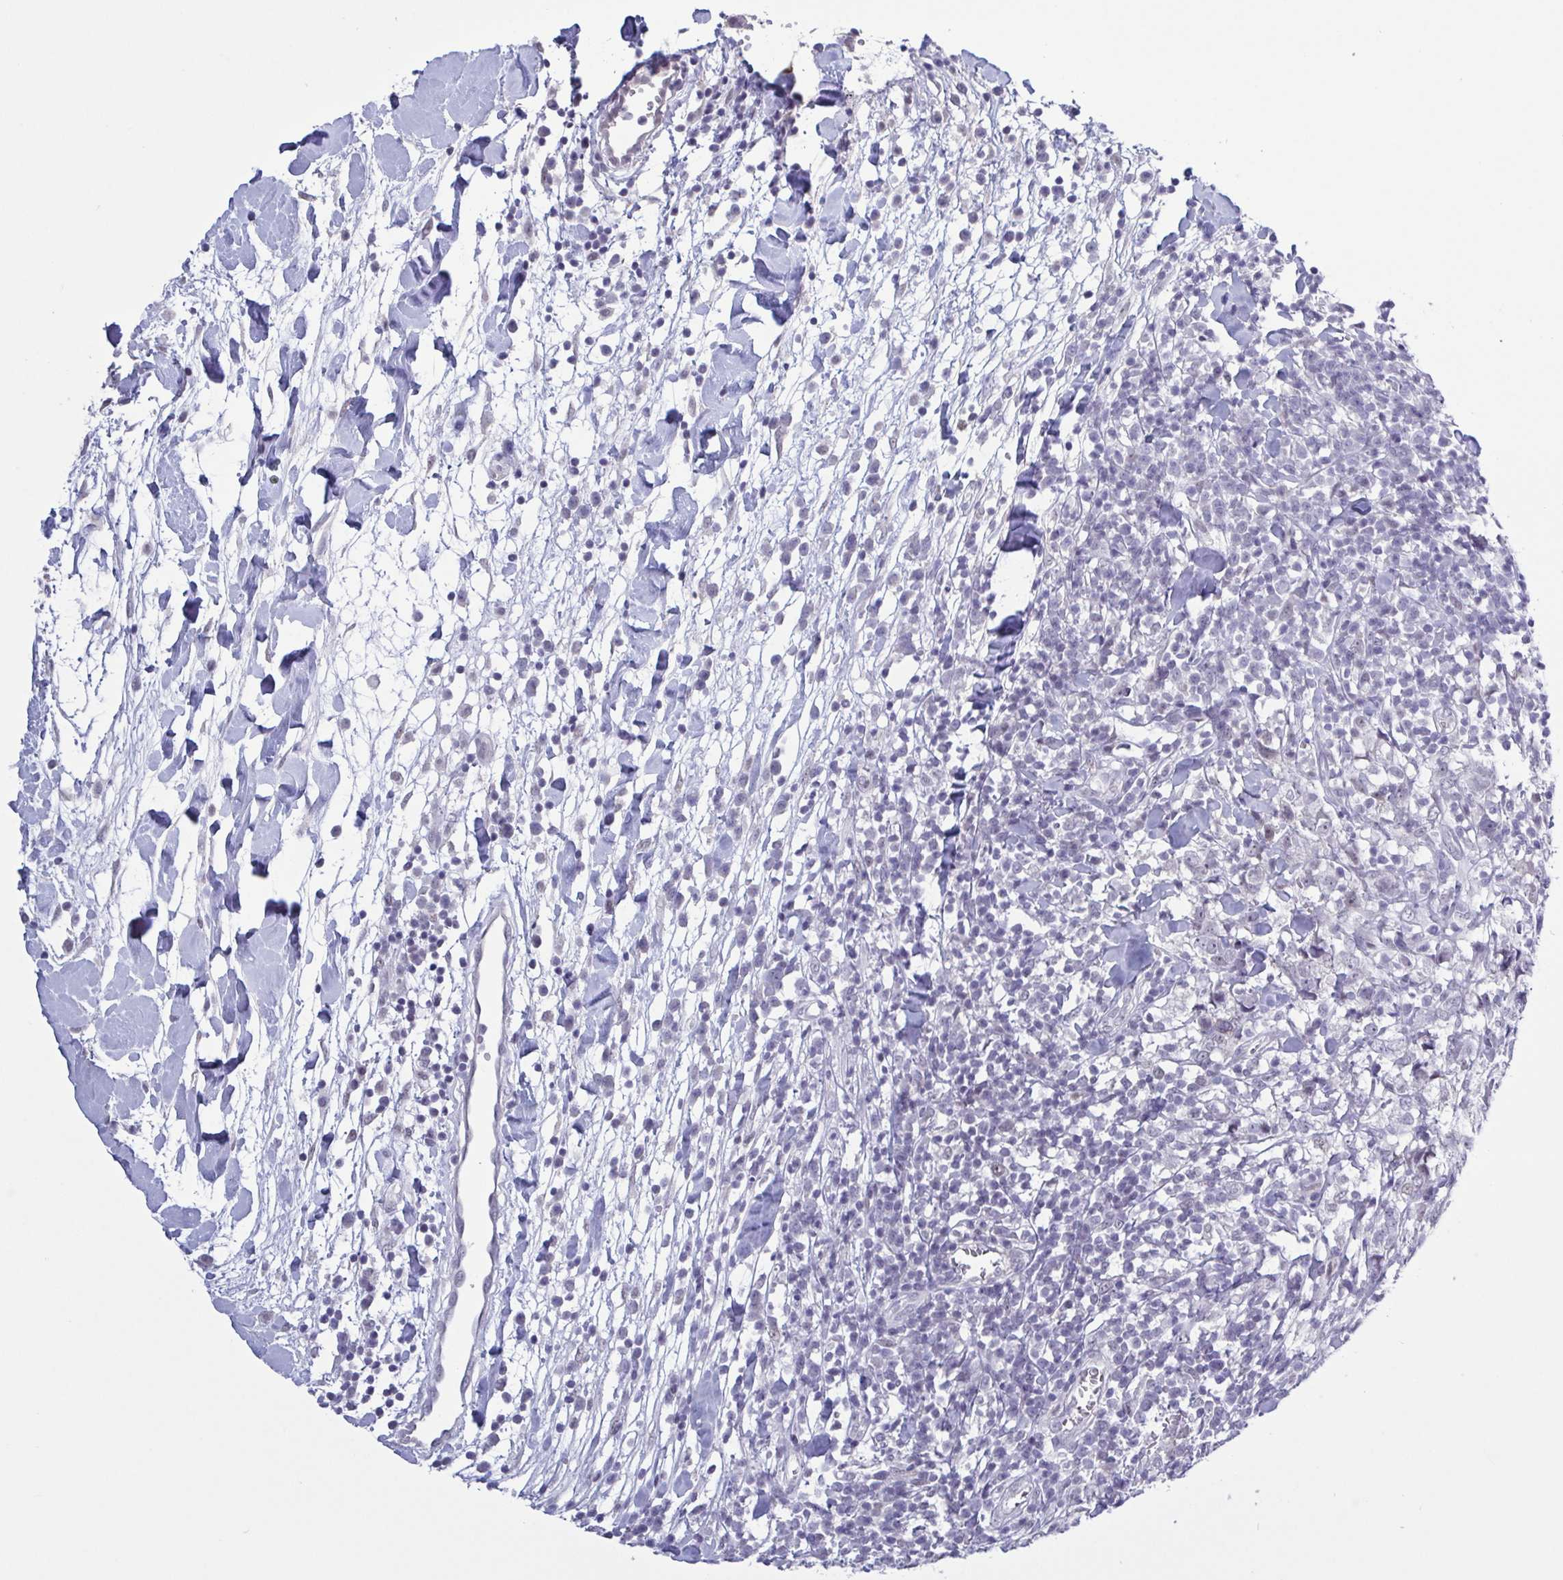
{"staining": {"intensity": "negative", "quantity": "none", "location": "none"}, "tissue": "breast cancer", "cell_type": "Tumor cells", "image_type": "cancer", "snomed": [{"axis": "morphology", "description": "Duct carcinoma"}, {"axis": "topography", "description": "Breast"}], "caption": "The photomicrograph demonstrates no staining of tumor cells in breast cancer (infiltrating ductal carcinoma). (DAB immunohistochemistry, high magnification).", "gene": "TMEM92", "patient": {"sex": "female", "age": 30}}